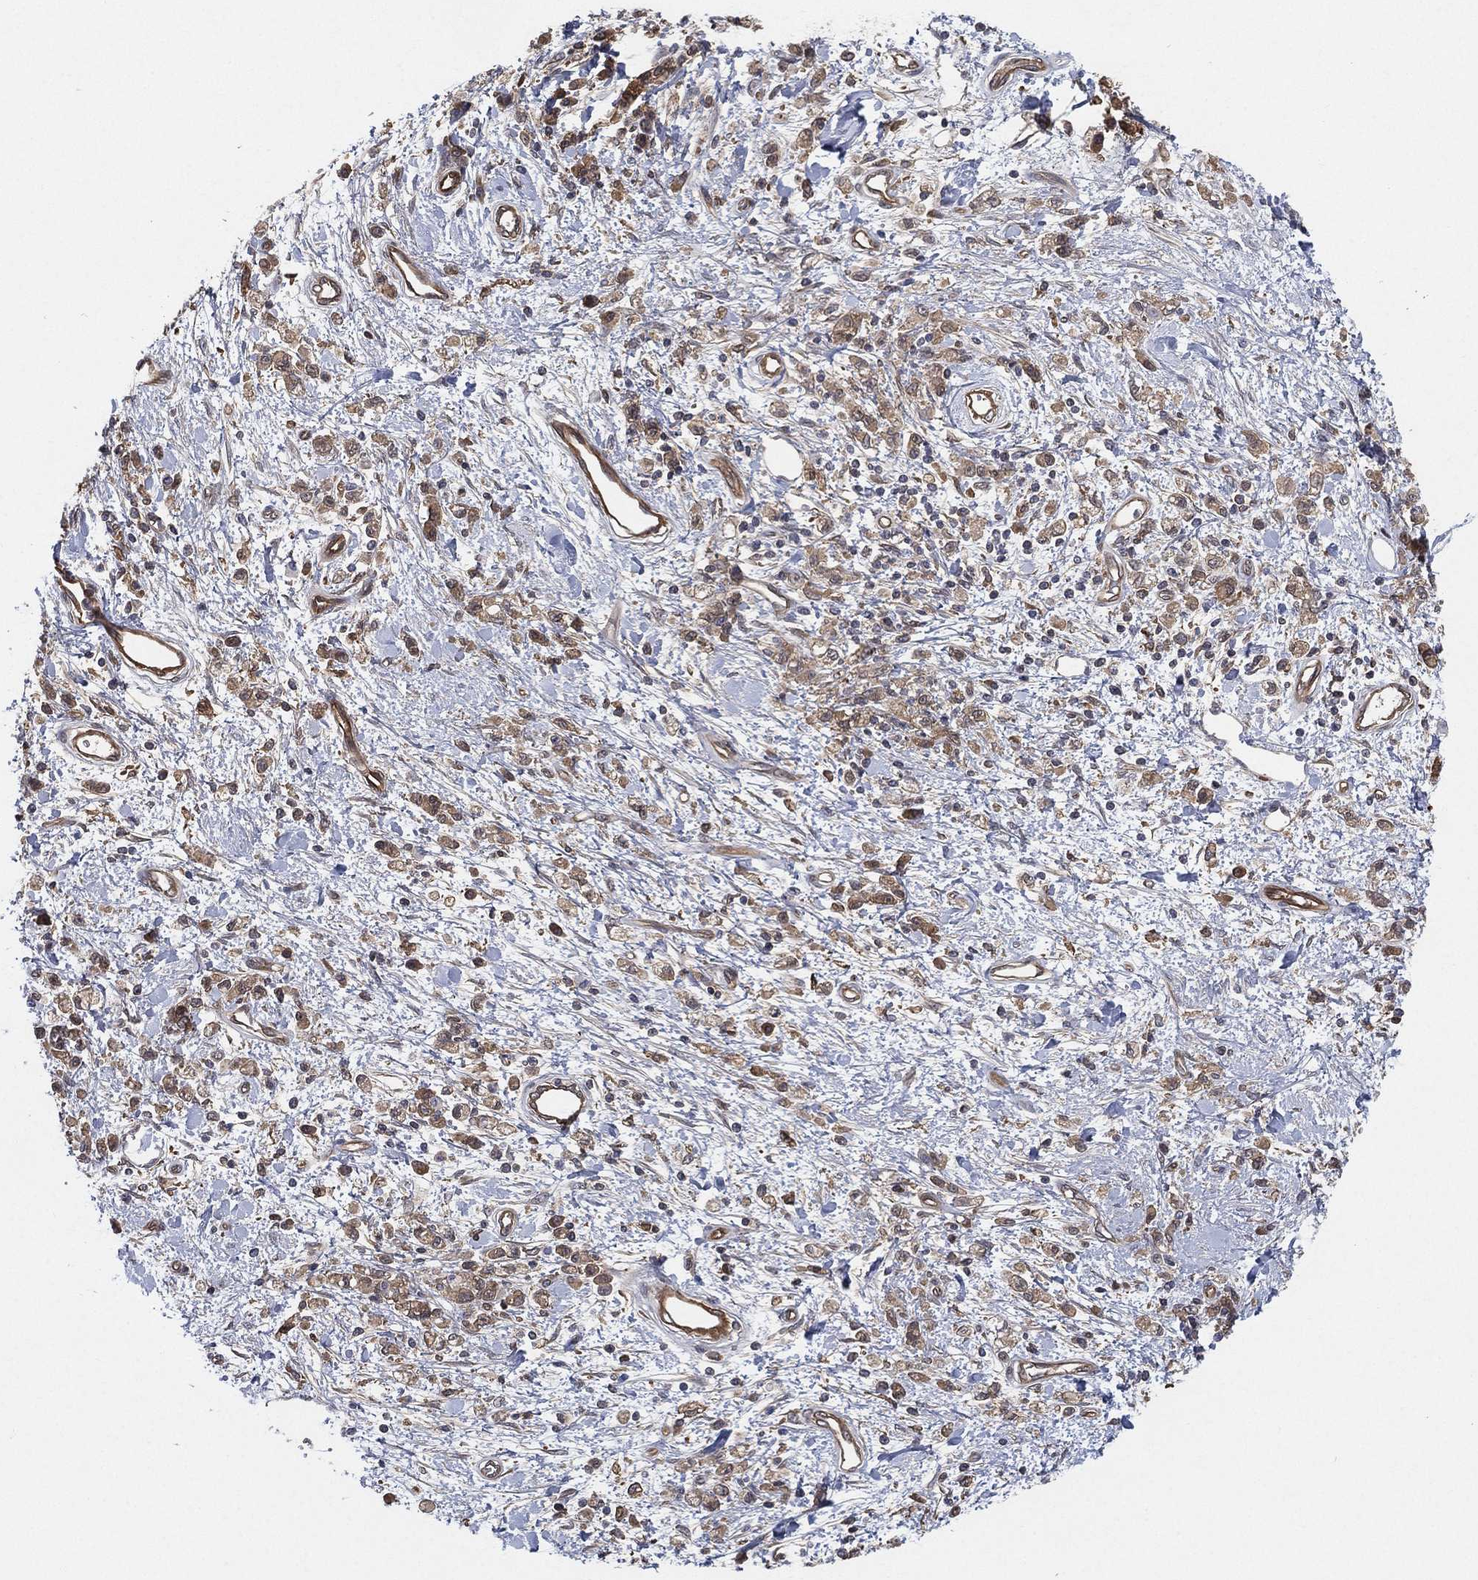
{"staining": {"intensity": "moderate", "quantity": ">75%", "location": "cytoplasmic/membranous"}, "tissue": "stomach cancer", "cell_type": "Tumor cells", "image_type": "cancer", "snomed": [{"axis": "morphology", "description": "Adenocarcinoma, NOS"}, {"axis": "topography", "description": "Stomach"}], "caption": "Human stomach cancer stained with a protein marker shows moderate staining in tumor cells.", "gene": "PSMG4", "patient": {"sex": "male", "age": 77}}